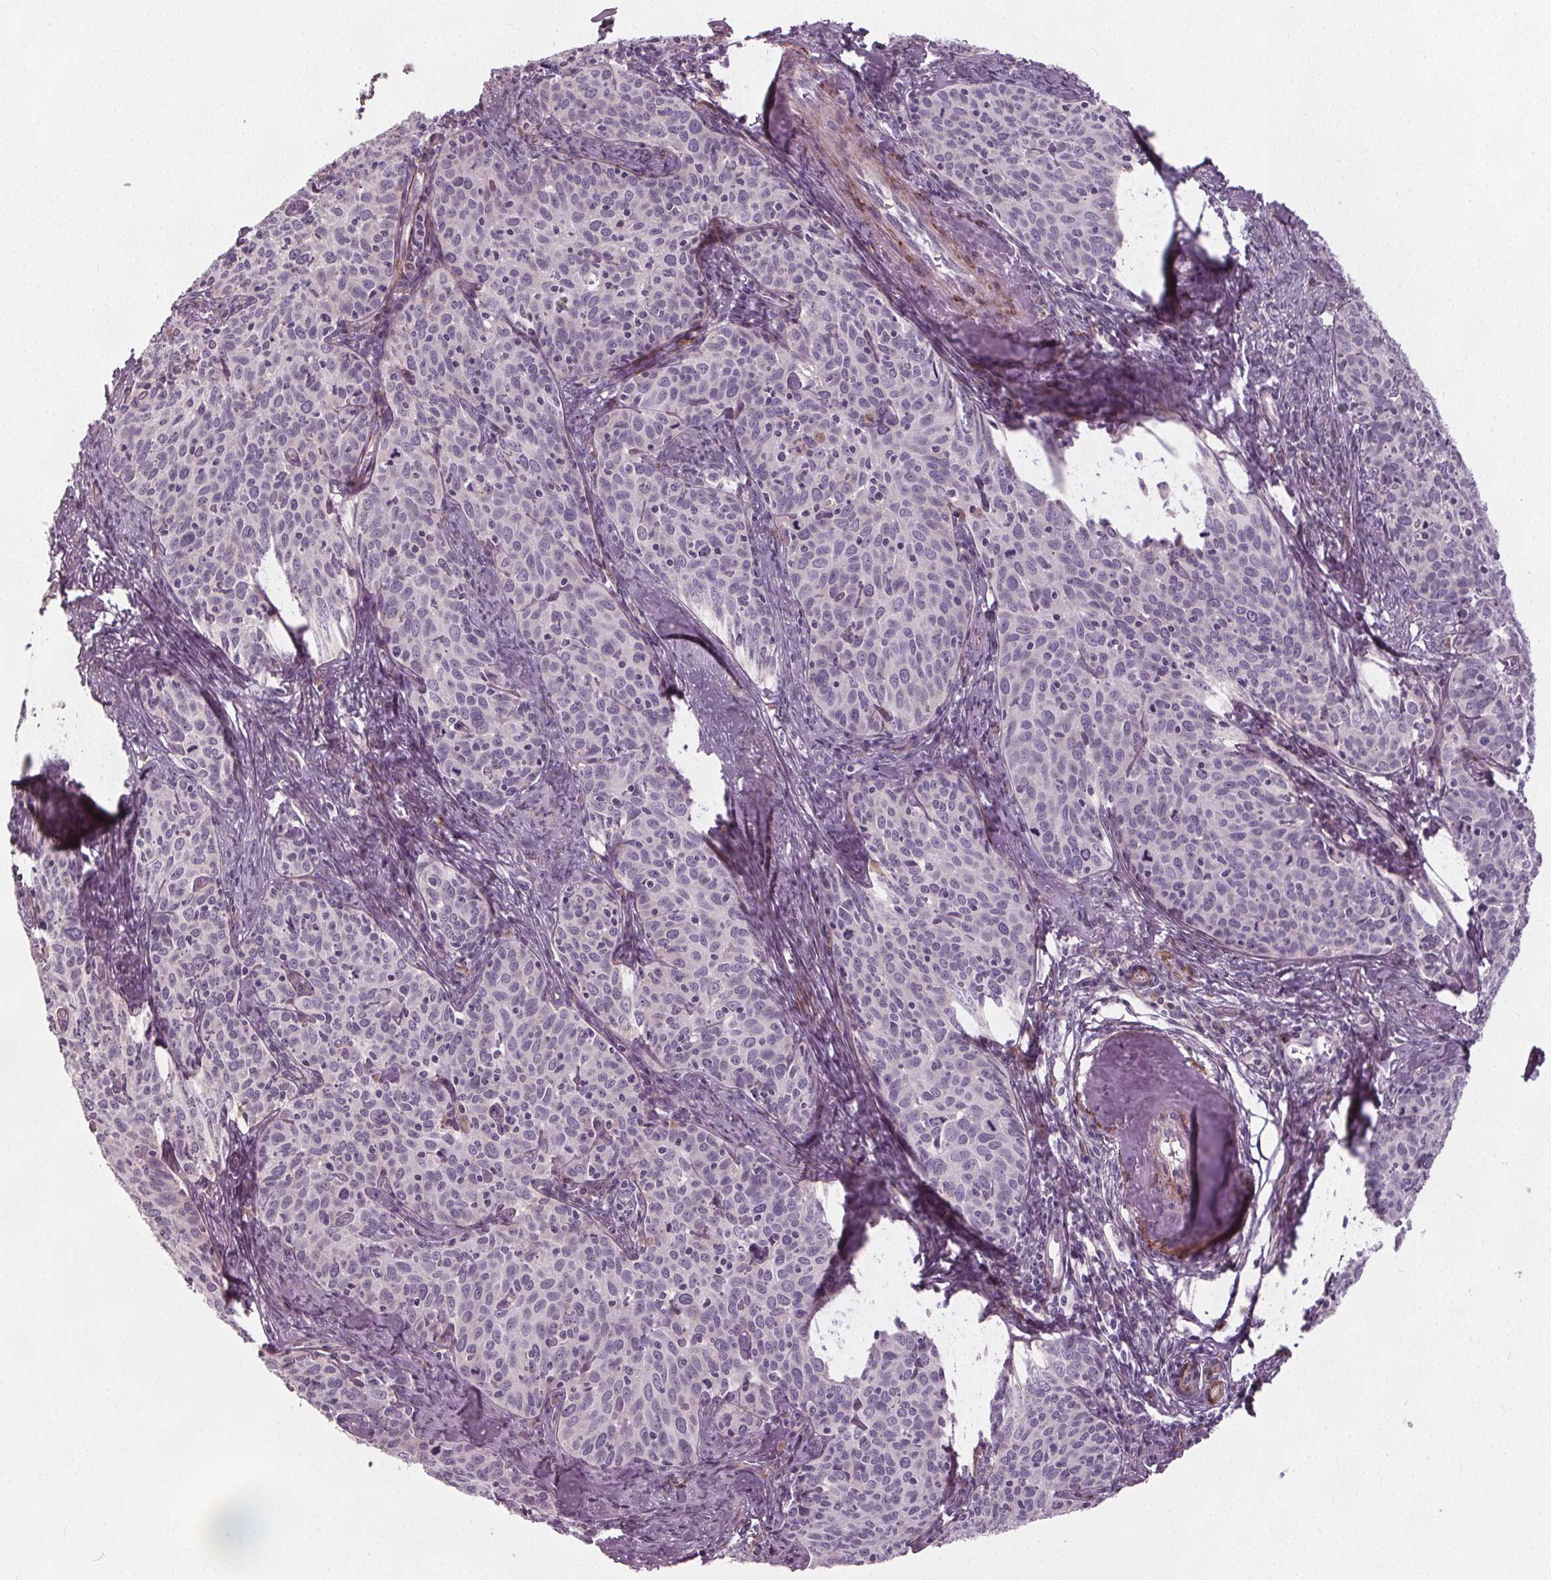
{"staining": {"intensity": "negative", "quantity": "none", "location": "none"}, "tissue": "cervical cancer", "cell_type": "Tumor cells", "image_type": "cancer", "snomed": [{"axis": "morphology", "description": "Squamous cell carcinoma, NOS"}, {"axis": "topography", "description": "Cervix"}], "caption": "Immunohistochemical staining of human cervical squamous cell carcinoma reveals no significant positivity in tumor cells. (IHC, brightfield microscopy, high magnification).", "gene": "PDGFD", "patient": {"sex": "female", "age": 62}}